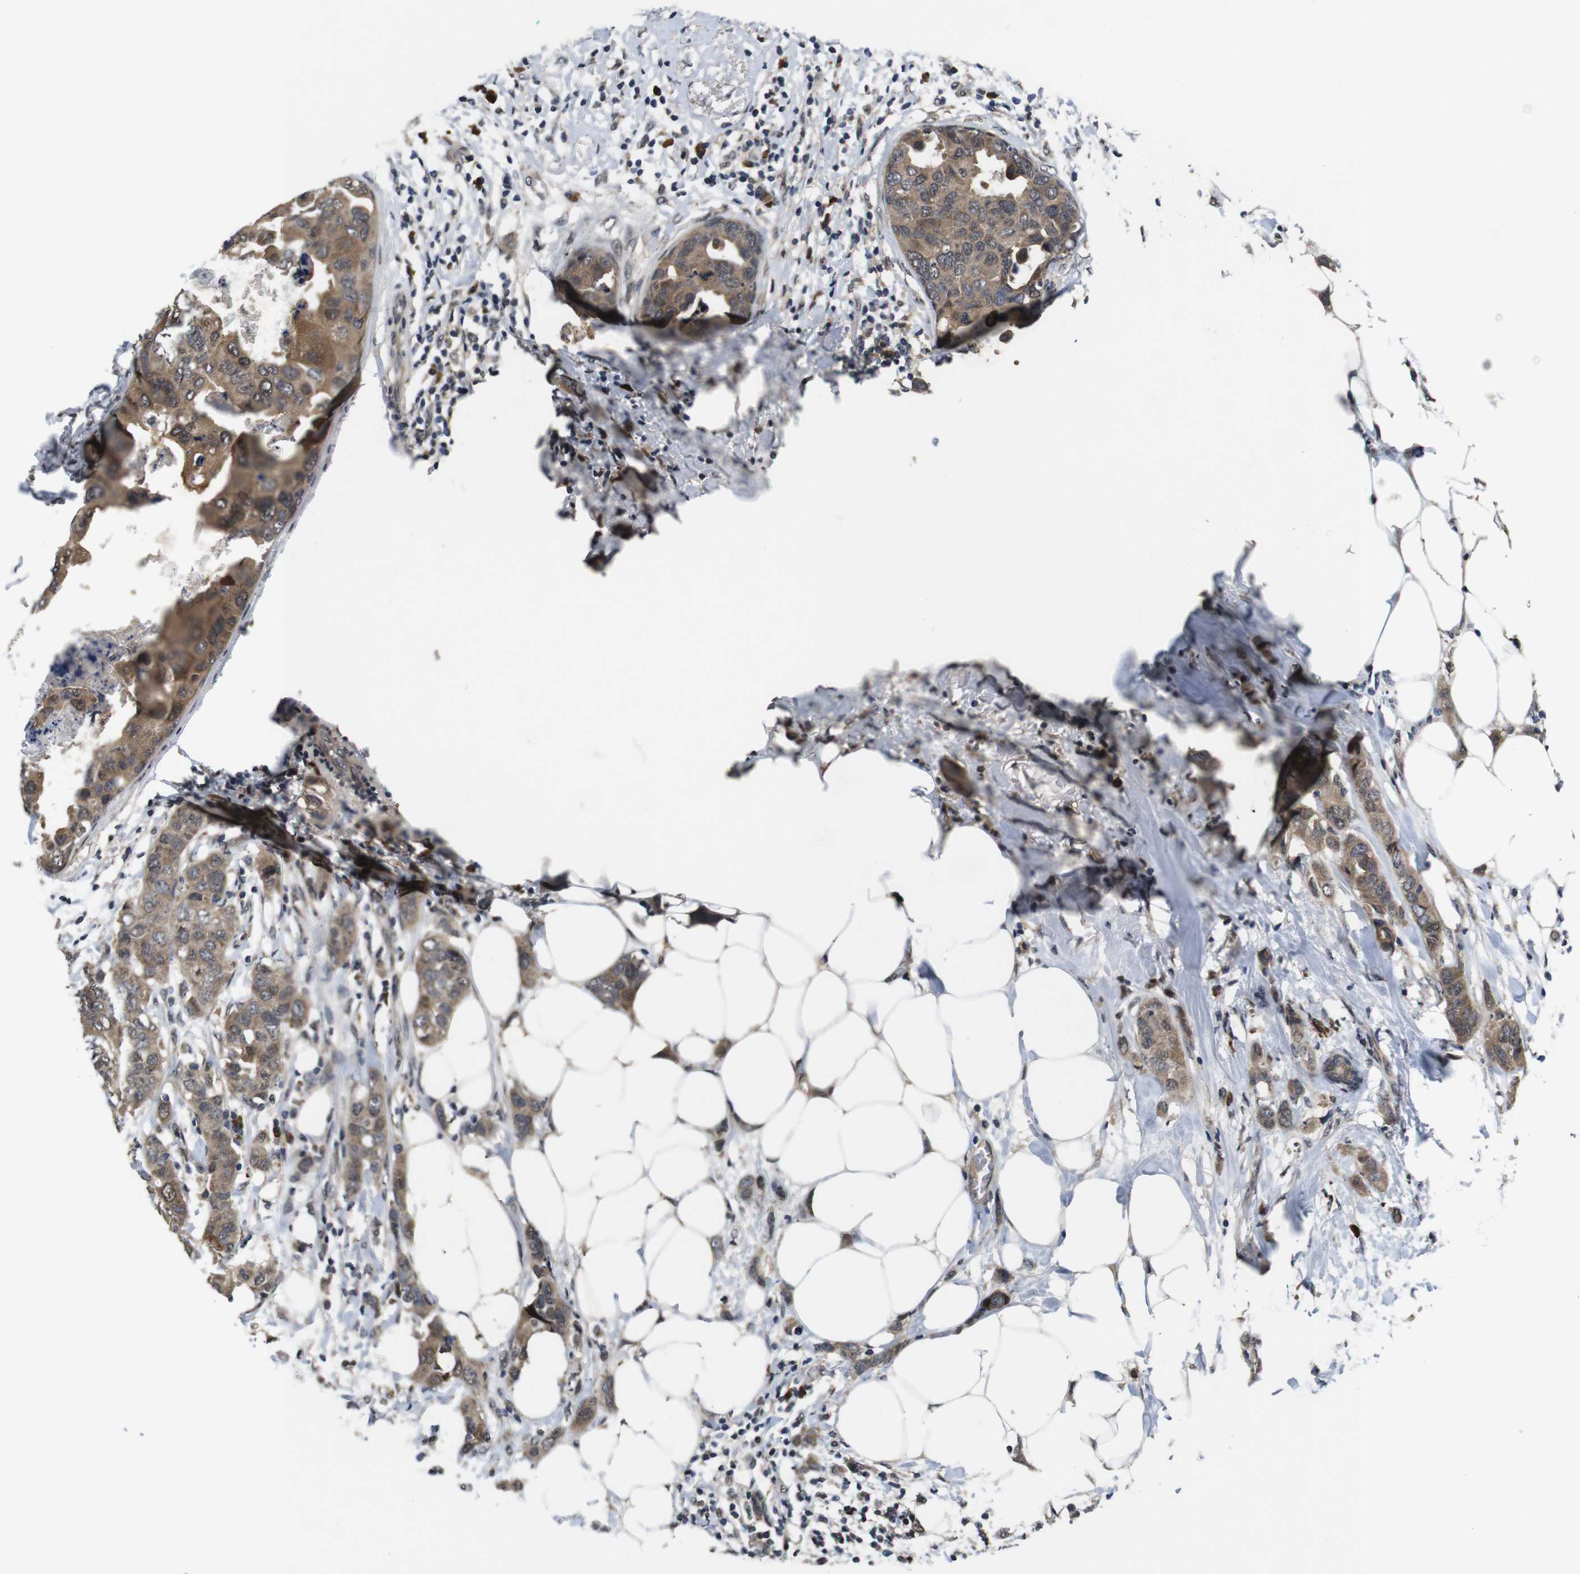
{"staining": {"intensity": "moderate", "quantity": ">75%", "location": "cytoplasmic/membranous"}, "tissue": "breast cancer", "cell_type": "Tumor cells", "image_type": "cancer", "snomed": [{"axis": "morphology", "description": "Duct carcinoma"}, {"axis": "topography", "description": "Breast"}], "caption": "High-magnification brightfield microscopy of breast cancer stained with DAB (brown) and counterstained with hematoxylin (blue). tumor cells exhibit moderate cytoplasmic/membranous expression is present in approximately>75% of cells.", "gene": "ZBTB46", "patient": {"sex": "female", "age": 50}}